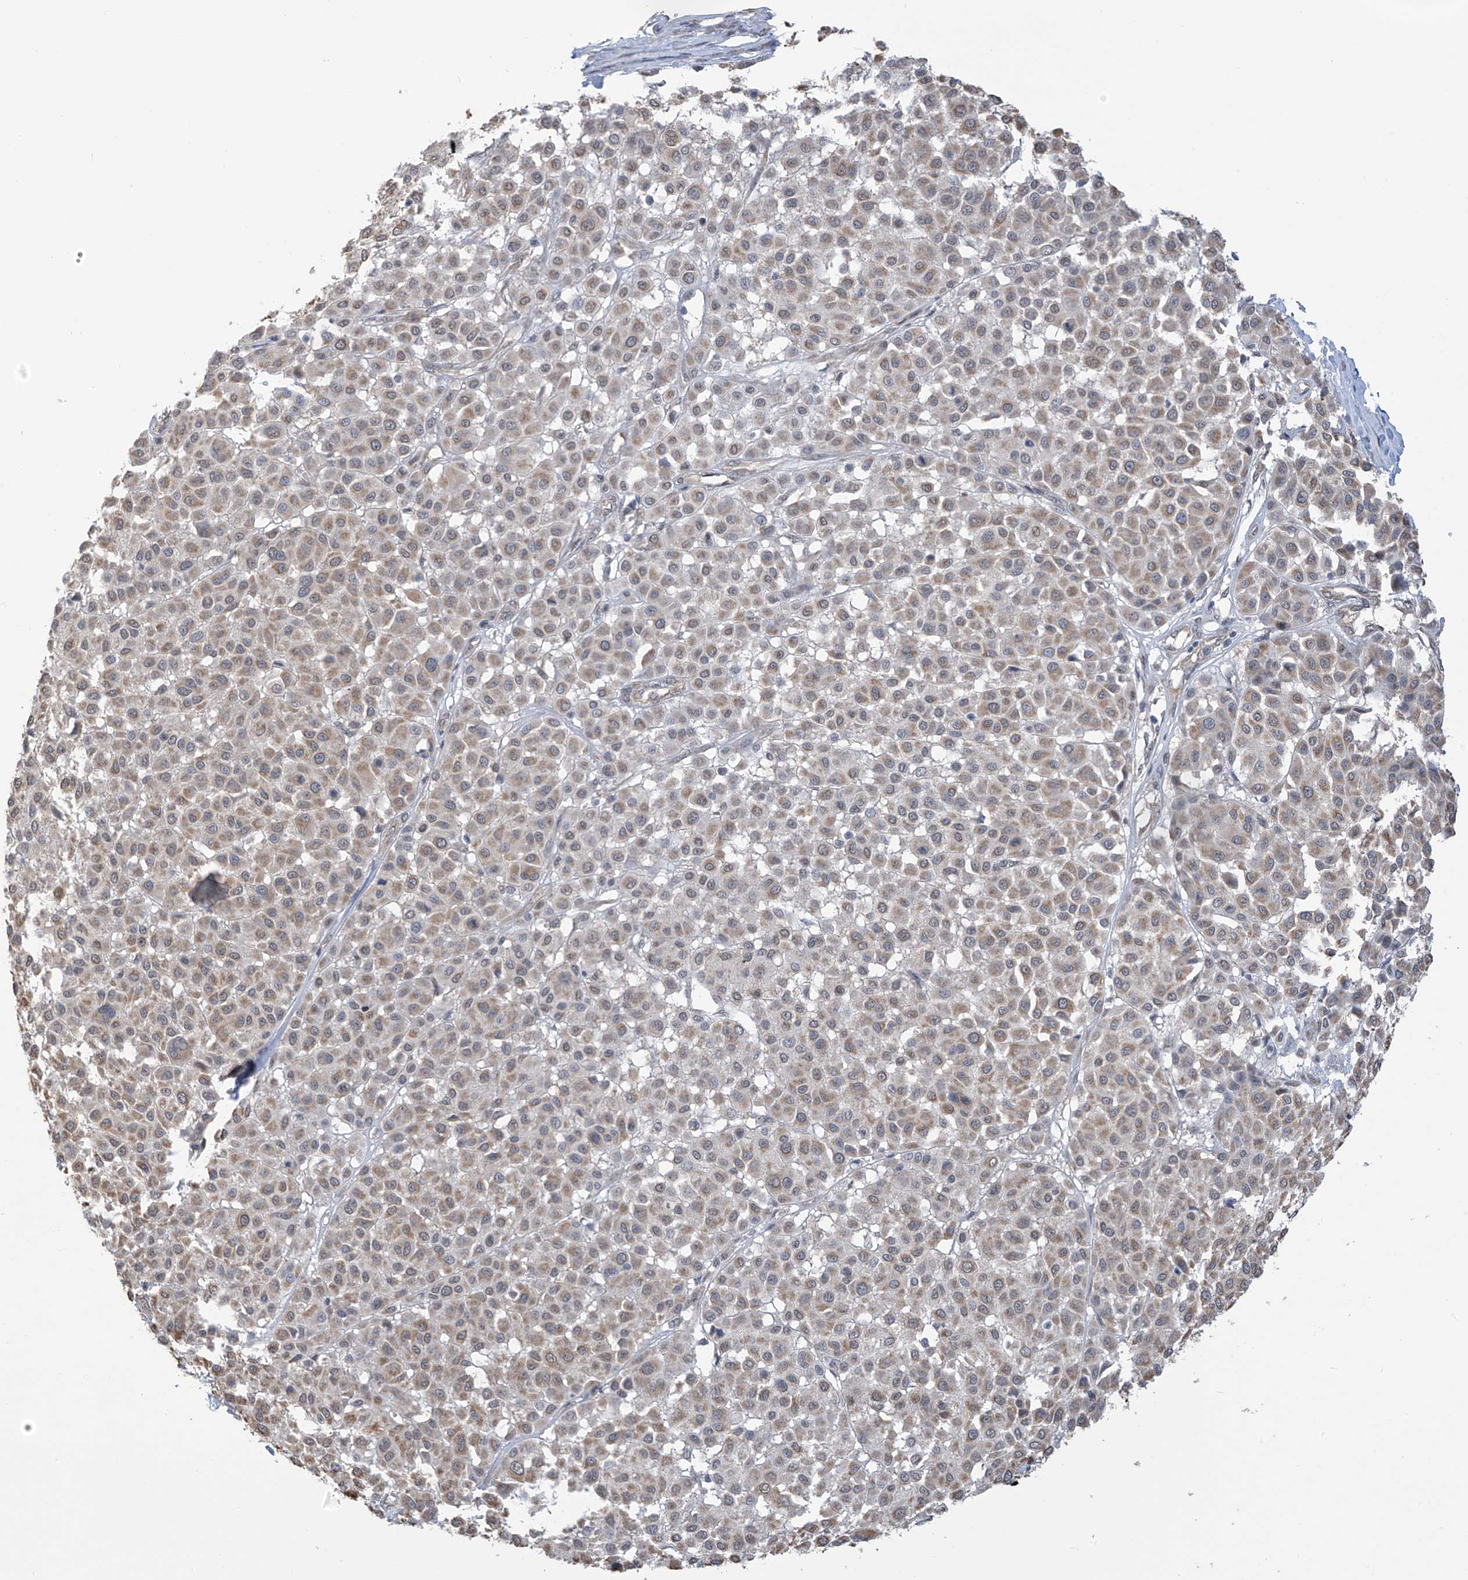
{"staining": {"intensity": "moderate", "quantity": ">75%", "location": "cytoplasmic/membranous,nuclear"}, "tissue": "melanoma", "cell_type": "Tumor cells", "image_type": "cancer", "snomed": [{"axis": "morphology", "description": "Malignant melanoma, Metastatic site"}, {"axis": "topography", "description": "Soft tissue"}], "caption": "Immunohistochemical staining of human malignant melanoma (metastatic site) demonstrates moderate cytoplasmic/membranous and nuclear protein expression in about >75% of tumor cells. Immunohistochemistry stains the protein of interest in brown and the nuclei are stained blue.", "gene": "KIAA1522", "patient": {"sex": "male", "age": 41}}